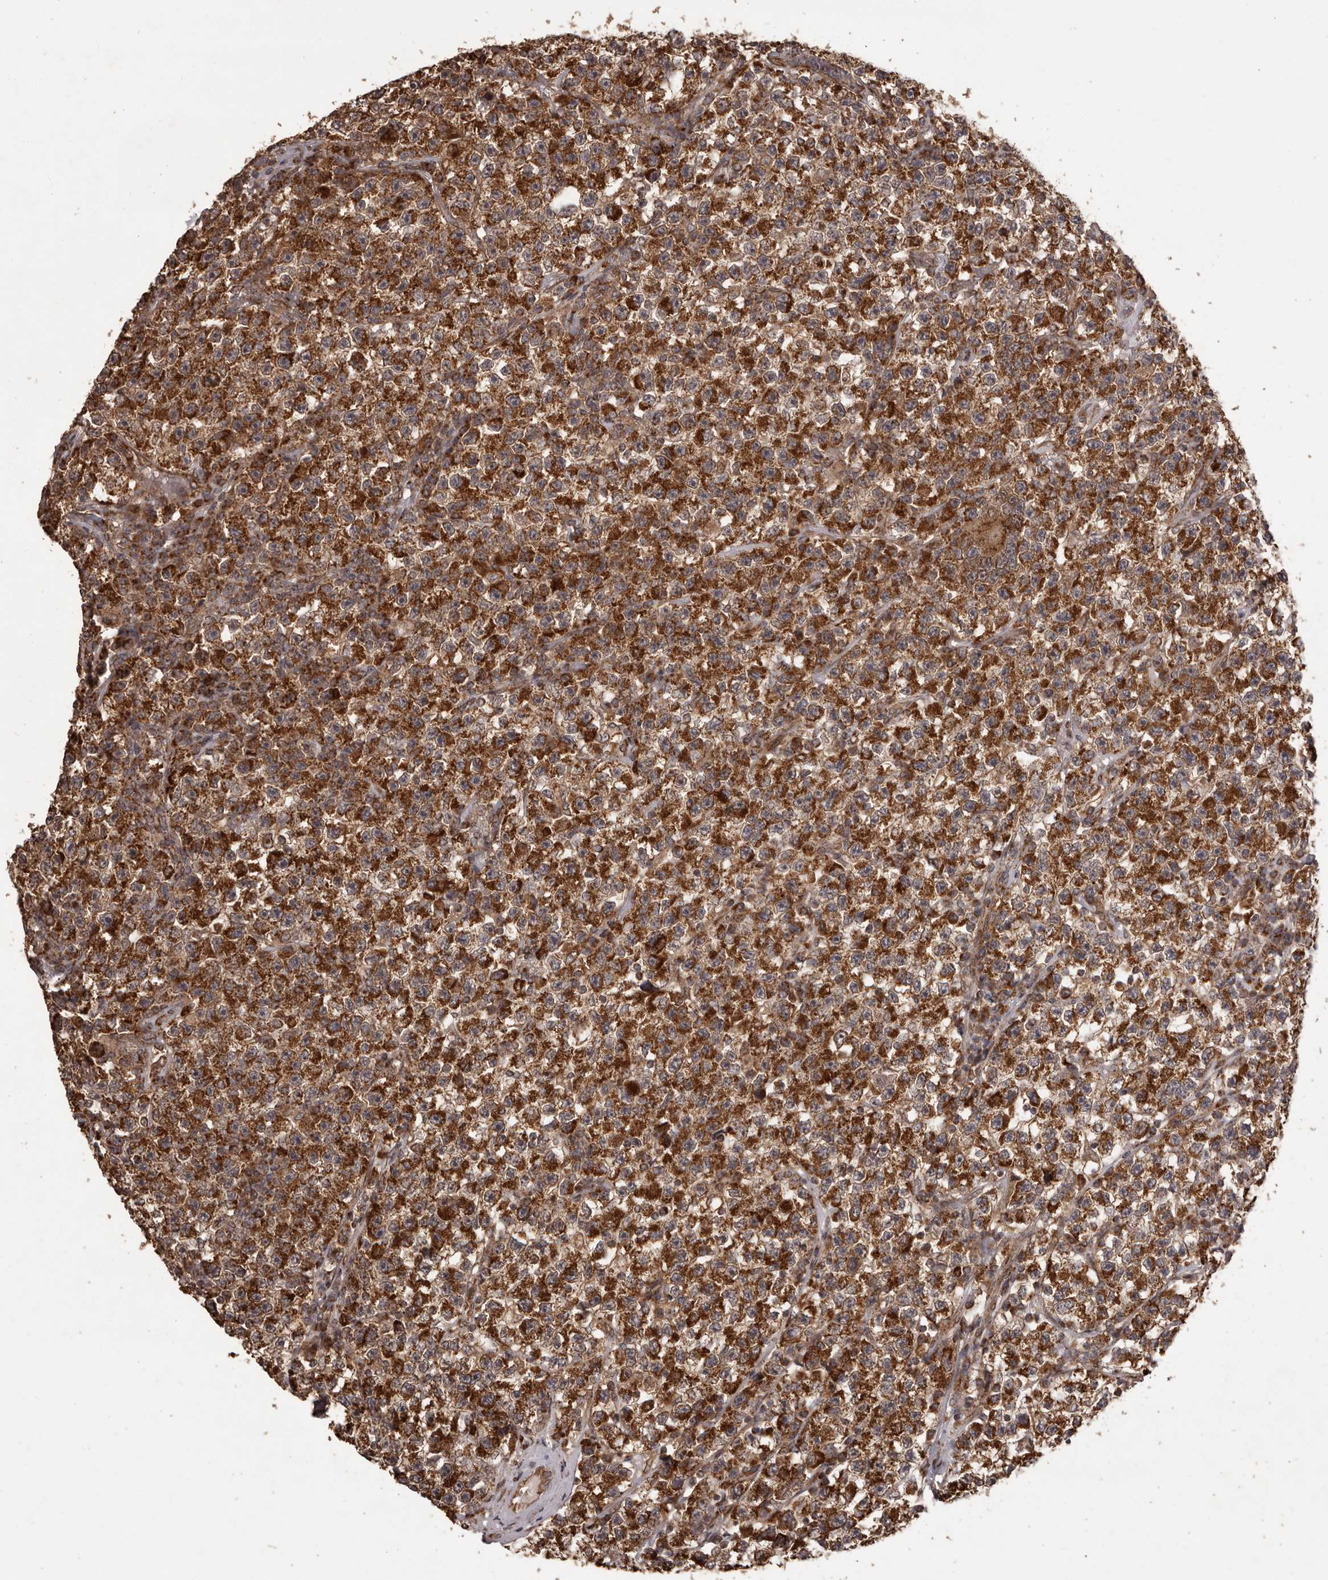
{"staining": {"intensity": "strong", "quantity": ">75%", "location": "cytoplasmic/membranous"}, "tissue": "testis cancer", "cell_type": "Tumor cells", "image_type": "cancer", "snomed": [{"axis": "morphology", "description": "Seminoma, NOS"}, {"axis": "topography", "description": "Testis"}], "caption": "Tumor cells demonstrate strong cytoplasmic/membranous staining in about >75% of cells in seminoma (testis).", "gene": "CHRM2", "patient": {"sex": "male", "age": 22}}